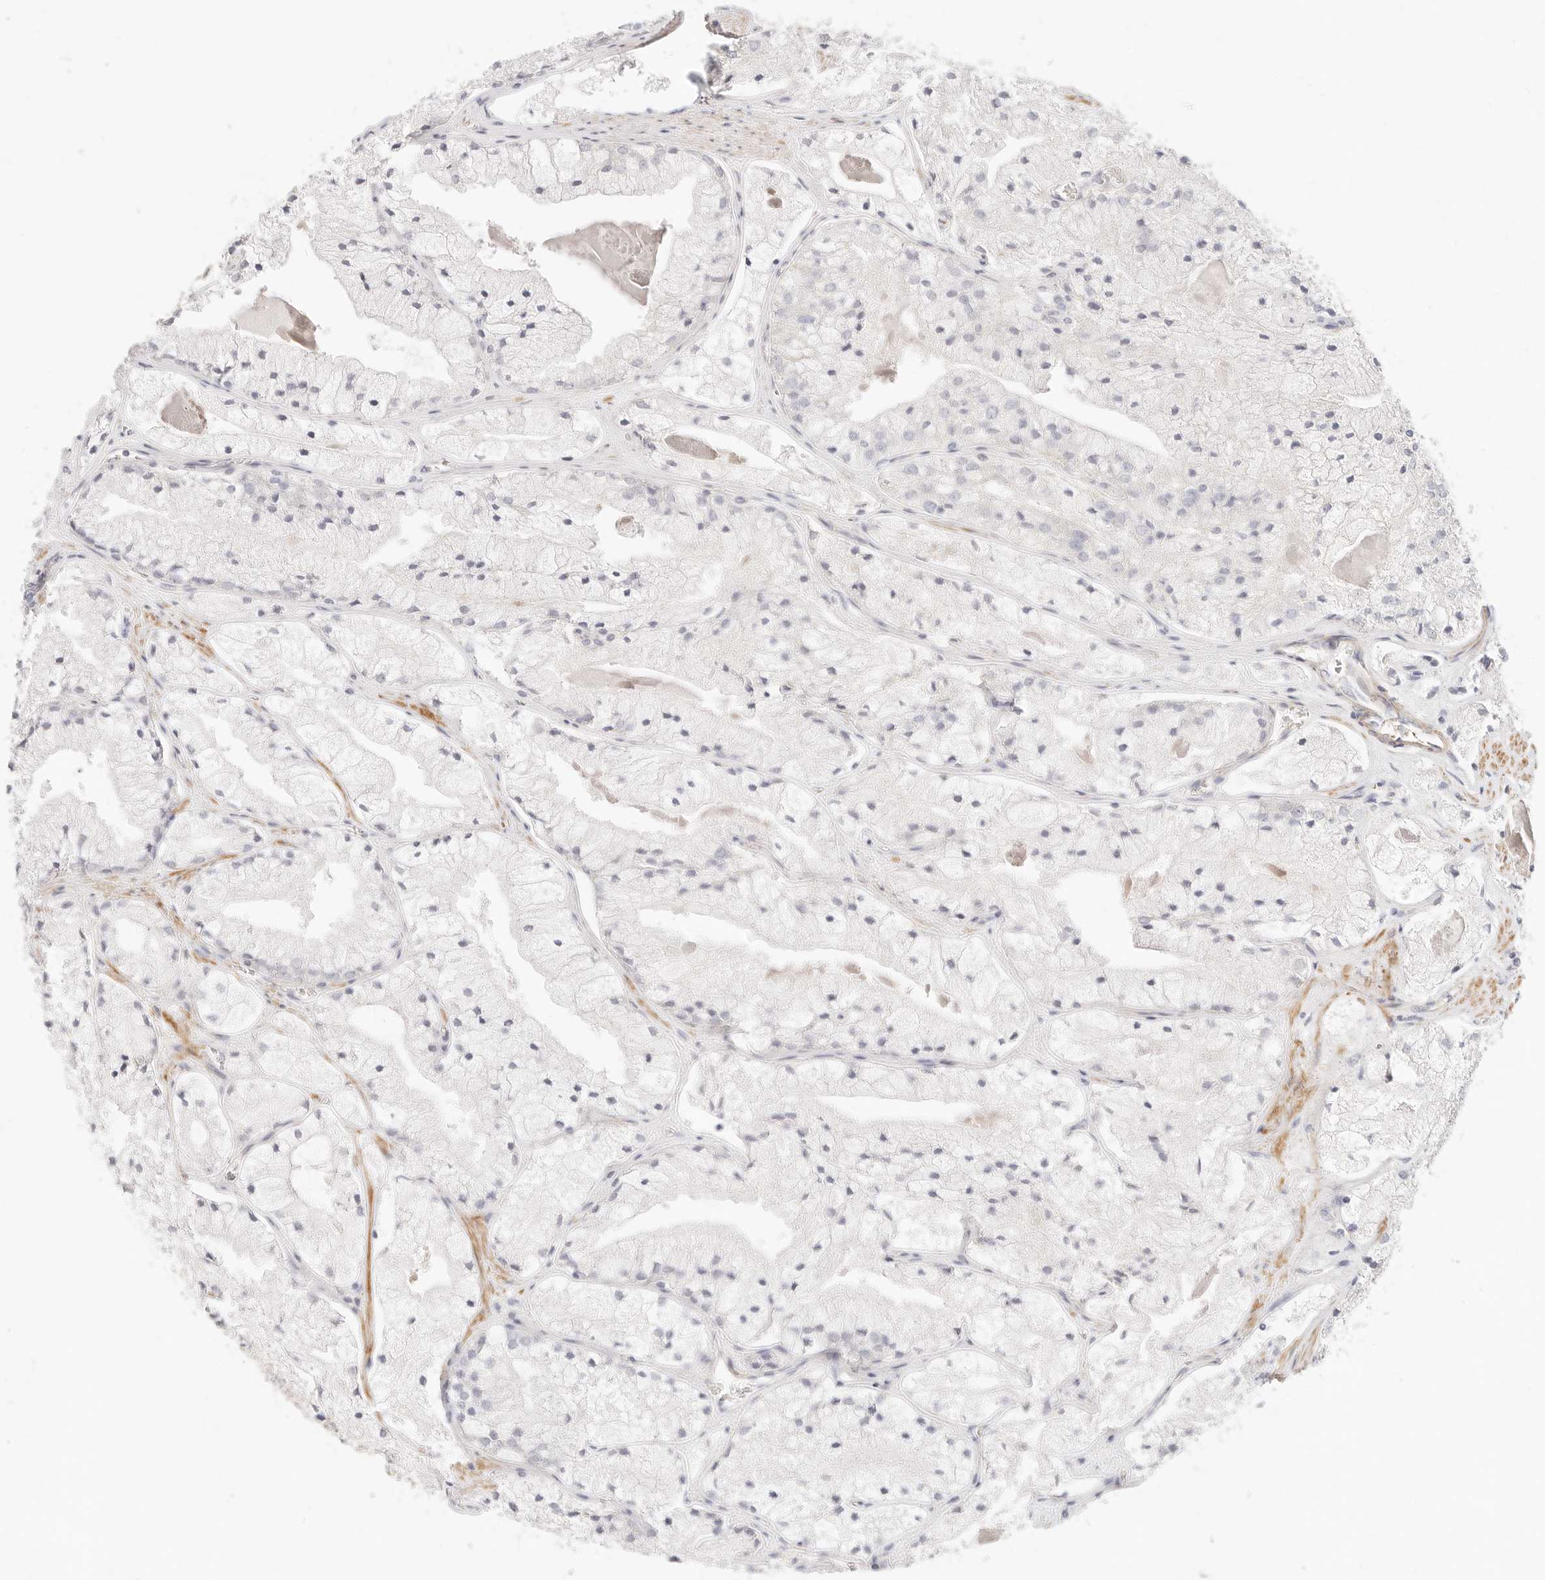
{"staining": {"intensity": "negative", "quantity": "none", "location": "none"}, "tissue": "prostate cancer", "cell_type": "Tumor cells", "image_type": "cancer", "snomed": [{"axis": "morphology", "description": "Adenocarcinoma, High grade"}, {"axis": "topography", "description": "Prostate"}], "caption": "Tumor cells are negative for brown protein staining in adenocarcinoma (high-grade) (prostate).", "gene": "UBXN10", "patient": {"sex": "male", "age": 50}}